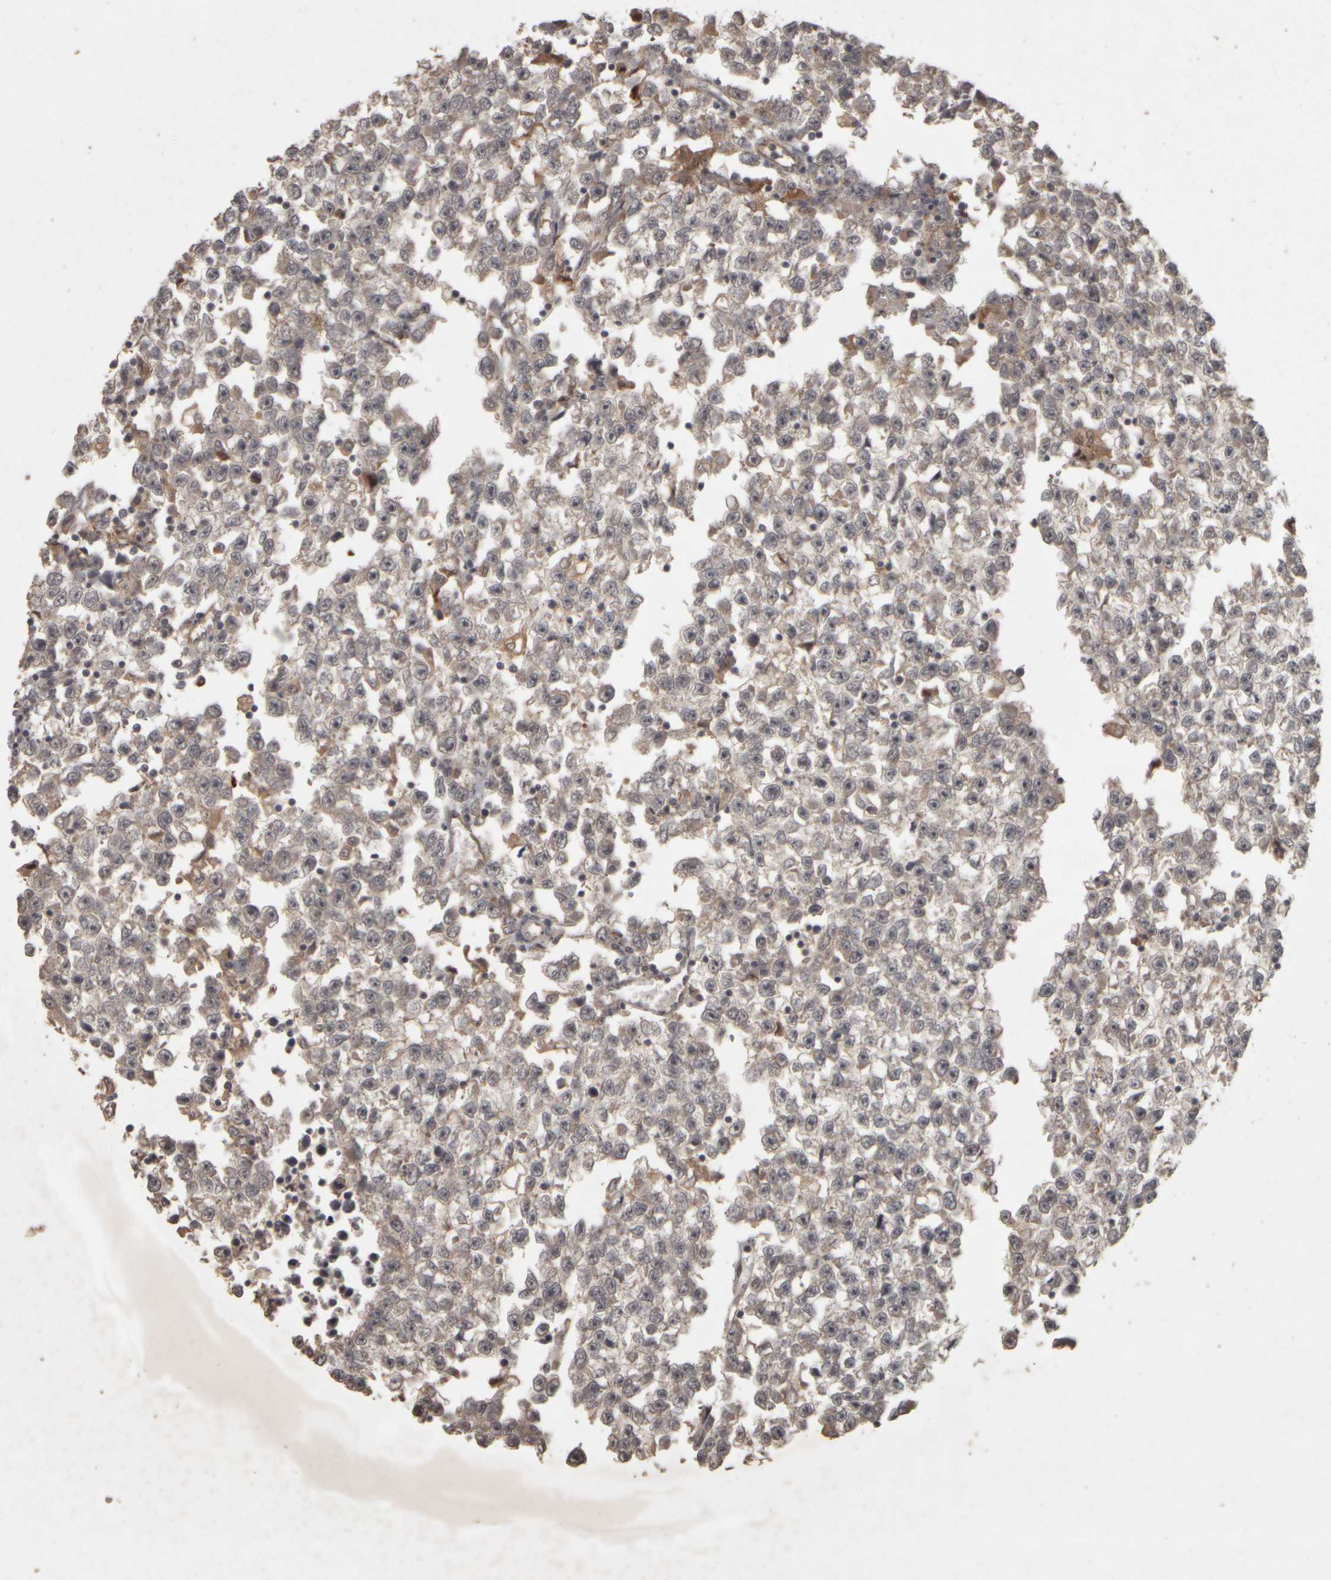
{"staining": {"intensity": "weak", "quantity": "<25%", "location": "cytoplasmic/membranous"}, "tissue": "testis cancer", "cell_type": "Tumor cells", "image_type": "cancer", "snomed": [{"axis": "morphology", "description": "Seminoma, NOS"}, {"axis": "morphology", "description": "Carcinoma, Embryonal, NOS"}, {"axis": "topography", "description": "Testis"}], "caption": "Immunohistochemical staining of human testis embryonal carcinoma displays no significant expression in tumor cells.", "gene": "ACO1", "patient": {"sex": "male", "age": 51}}